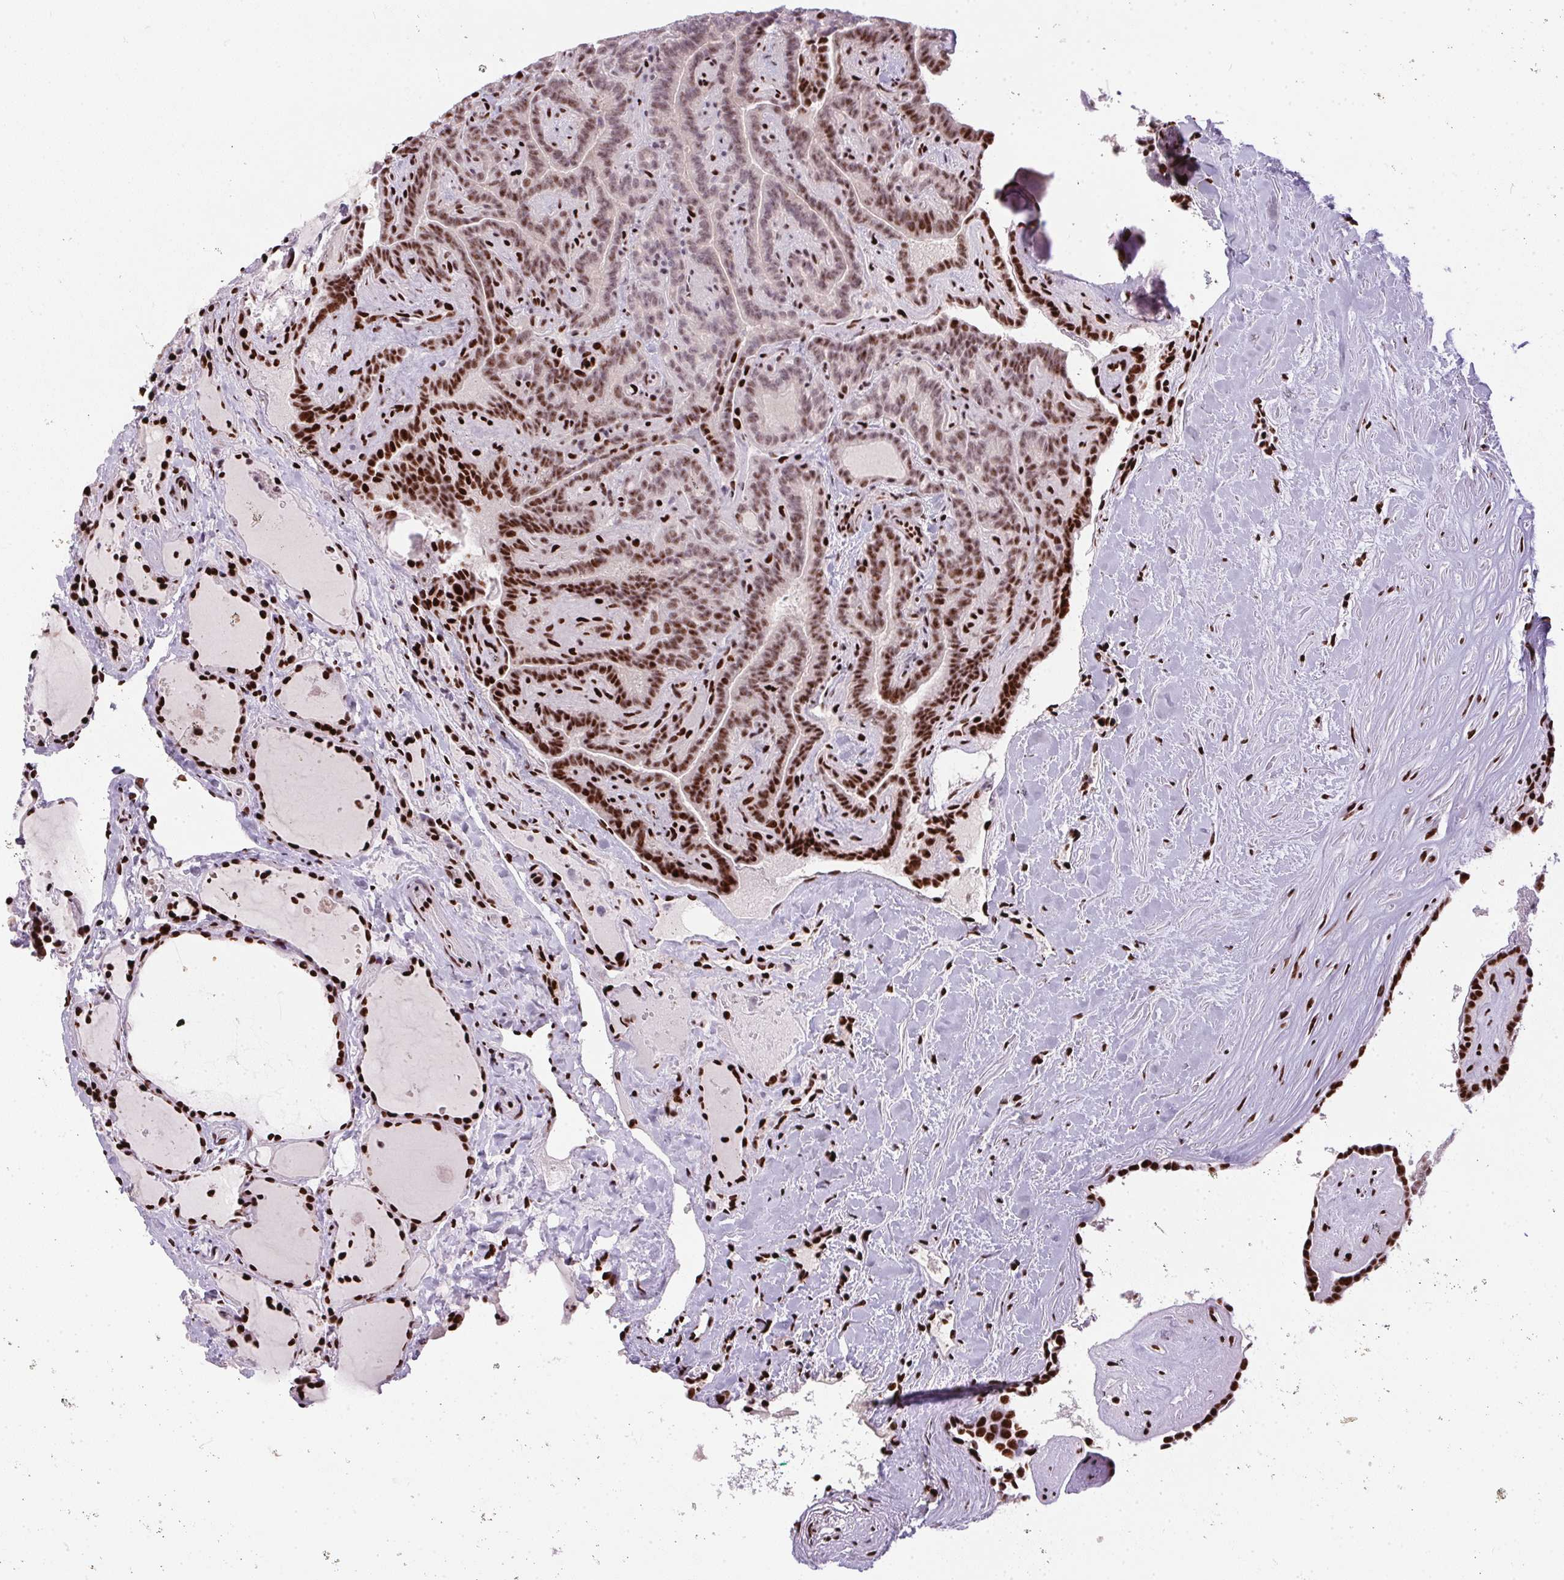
{"staining": {"intensity": "strong", "quantity": "<25%", "location": "nuclear"}, "tissue": "thyroid cancer", "cell_type": "Tumor cells", "image_type": "cancer", "snomed": [{"axis": "morphology", "description": "Papillary adenocarcinoma, NOS"}, {"axis": "topography", "description": "Thyroid gland"}], "caption": "Human papillary adenocarcinoma (thyroid) stained for a protein (brown) exhibits strong nuclear positive staining in approximately <25% of tumor cells.", "gene": "PAGE3", "patient": {"sex": "female", "age": 21}}